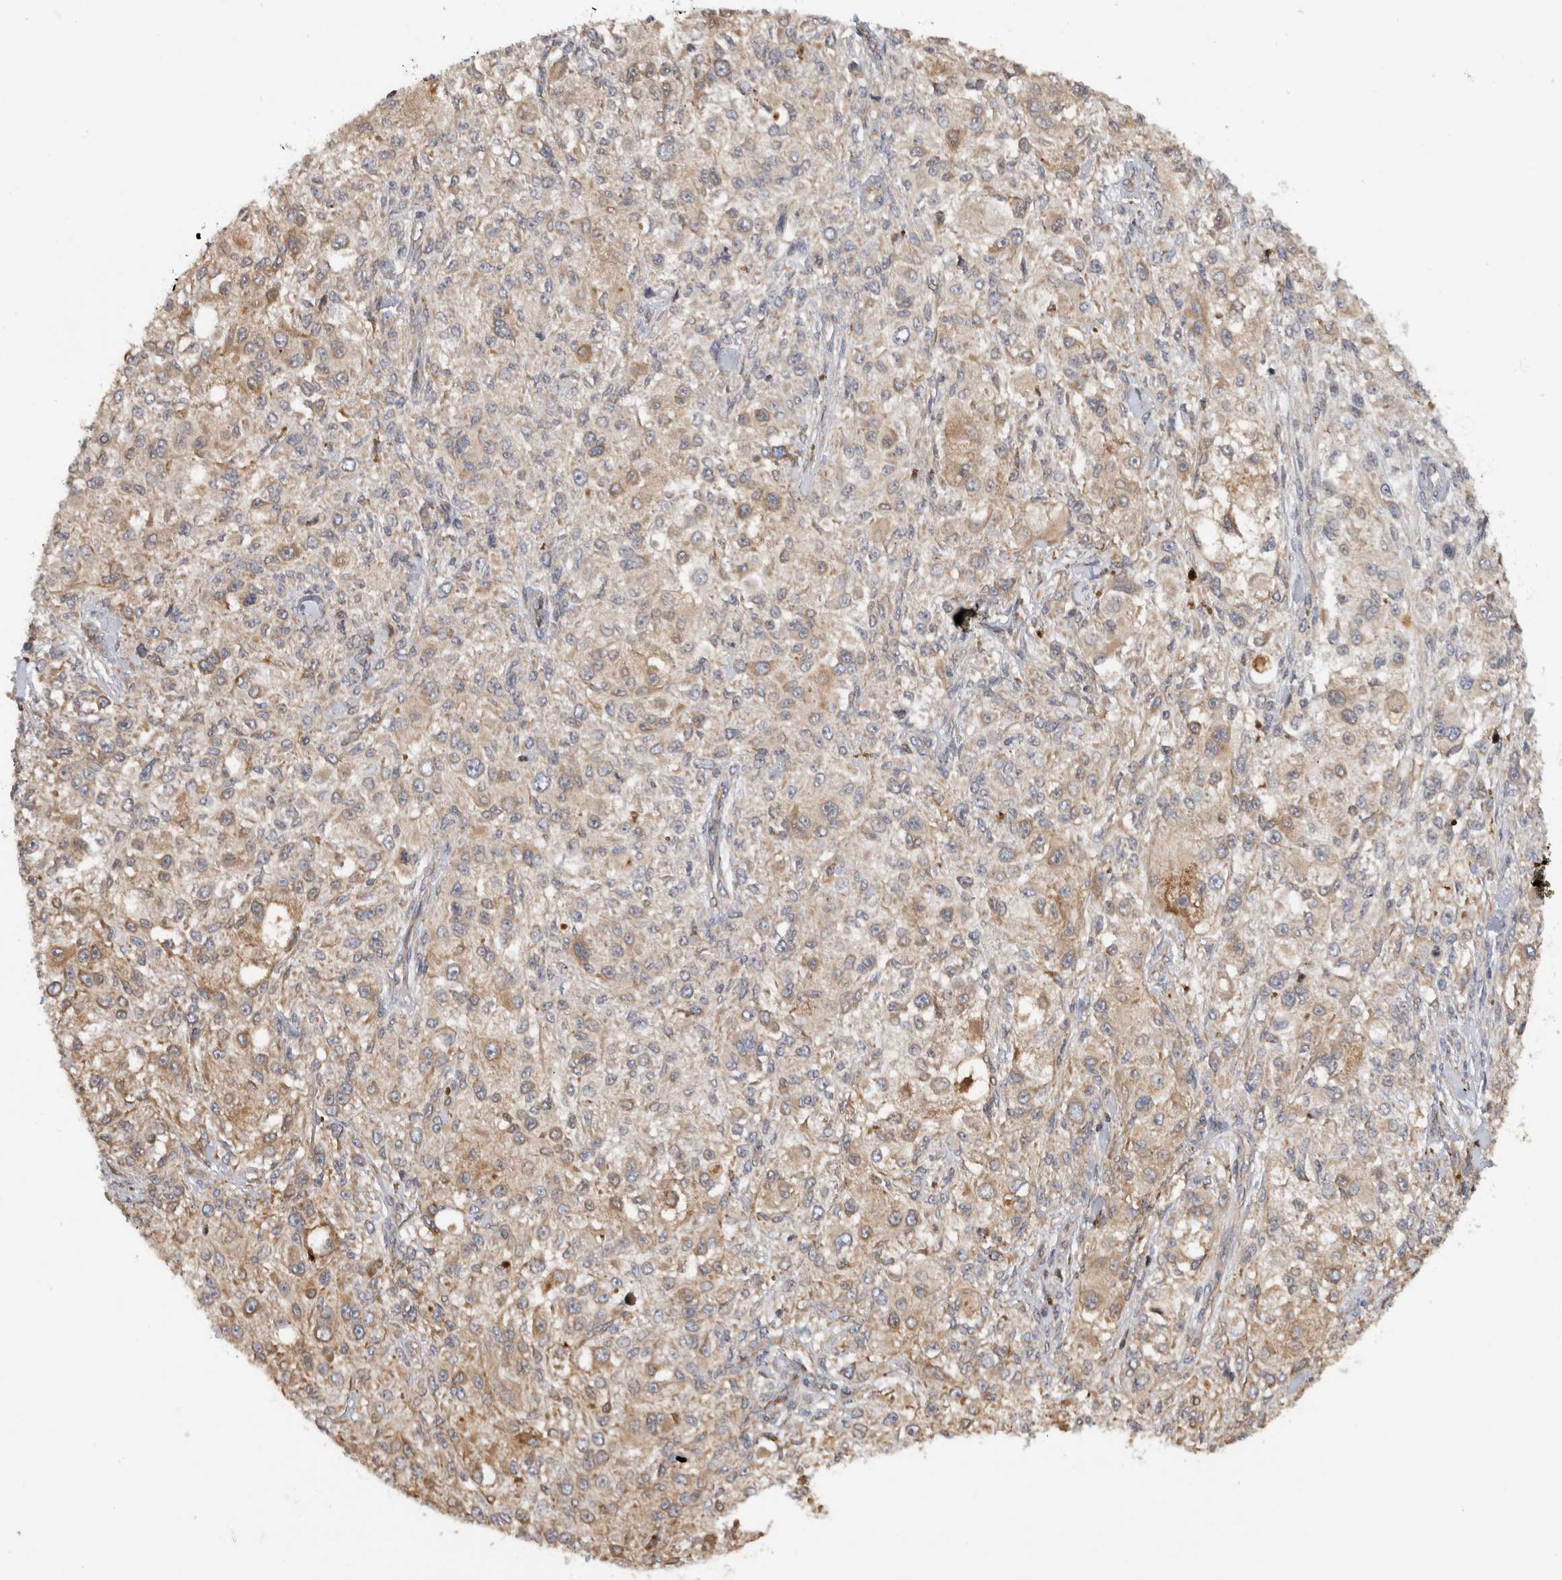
{"staining": {"intensity": "moderate", "quantity": "<25%", "location": "cytoplasmic/membranous"}, "tissue": "melanoma", "cell_type": "Tumor cells", "image_type": "cancer", "snomed": [{"axis": "morphology", "description": "Necrosis, NOS"}, {"axis": "morphology", "description": "Malignant melanoma, NOS"}, {"axis": "topography", "description": "Skin"}], "caption": "Immunohistochemical staining of melanoma shows low levels of moderate cytoplasmic/membranous protein positivity in approximately <25% of tumor cells.", "gene": "PARP6", "patient": {"sex": "female", "age": 87}}